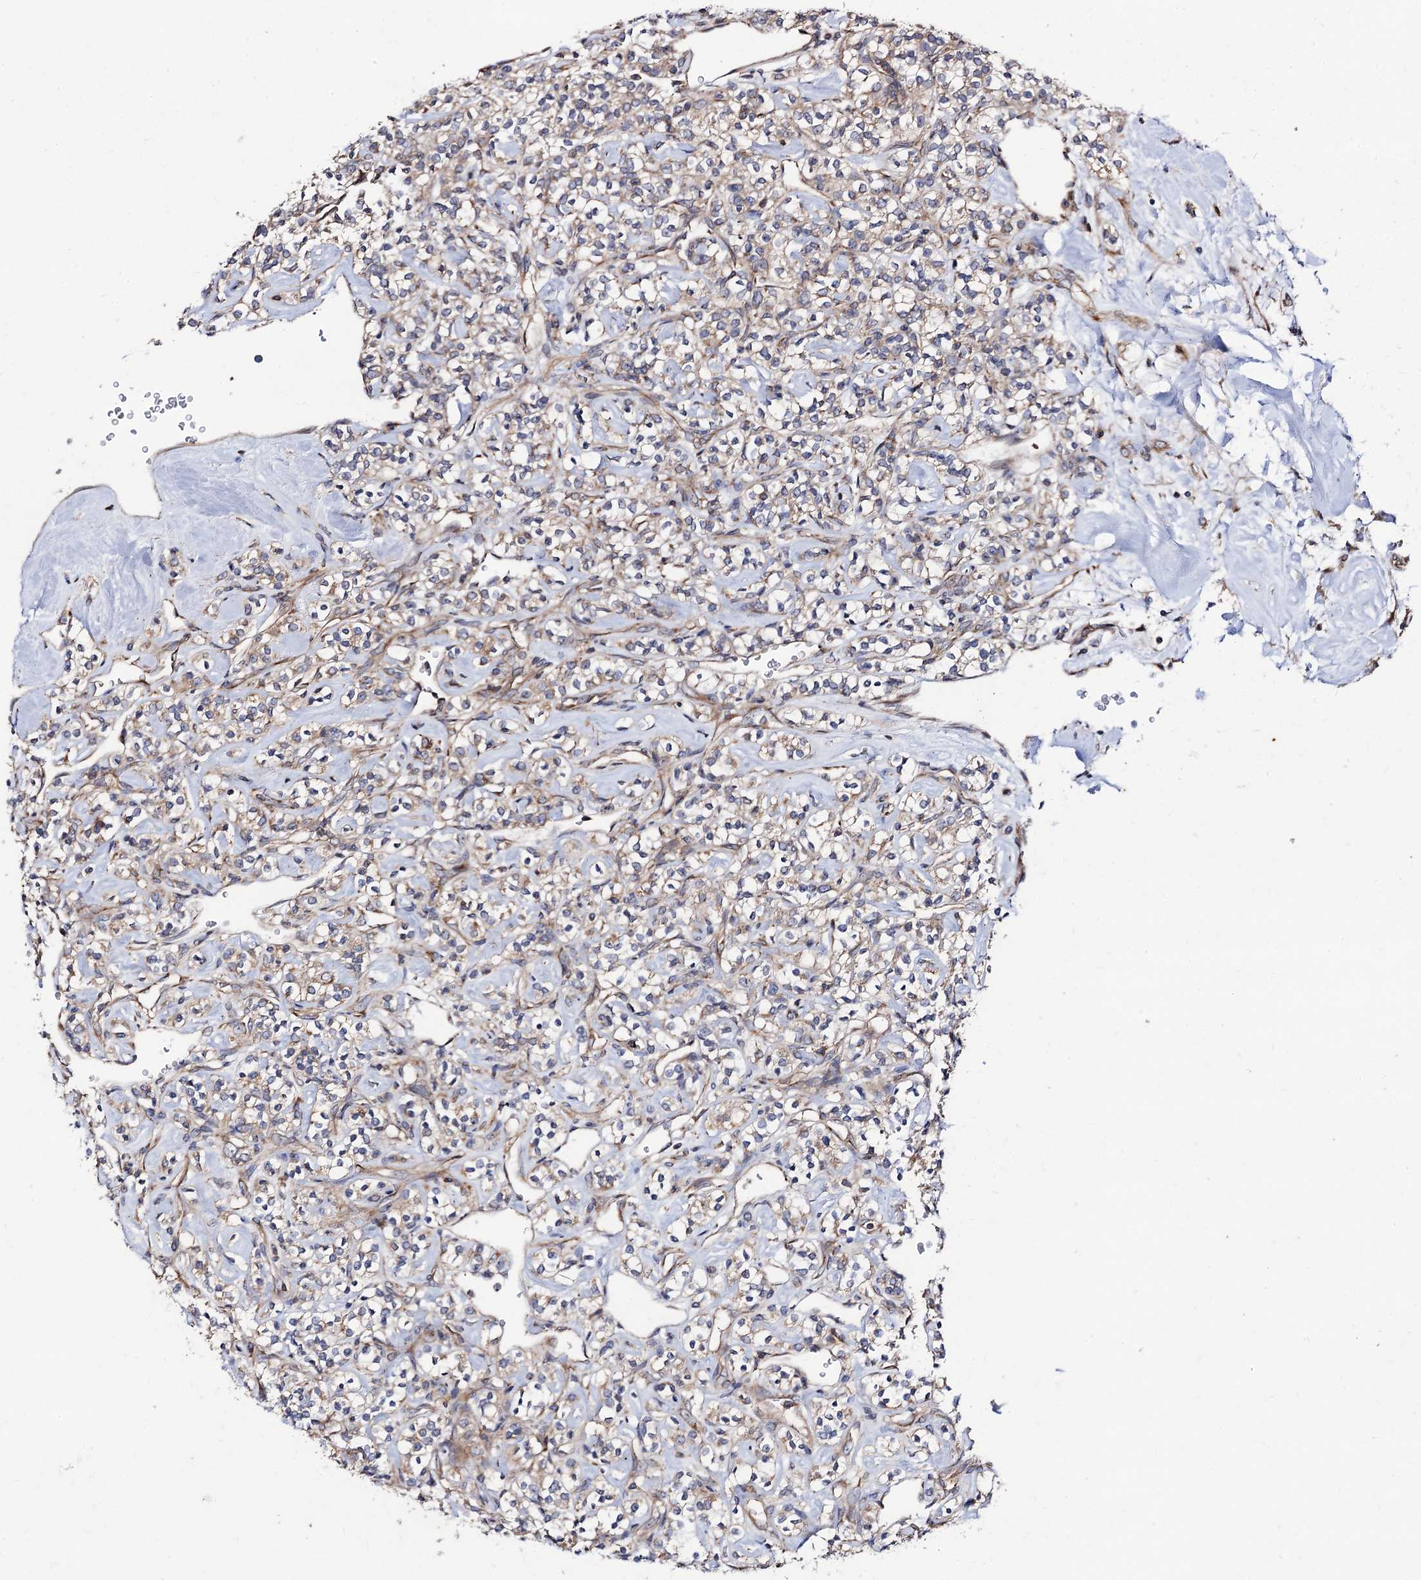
{"staining": {"intensity": "weak", "quantity": "25%-75%", "location": "cytoplasmic/membranous"}, "tissue": "renal cancer", "cell_type": "Tumor cells", "image_type": "cancer", "snomed": [{"axis": "morphology", "description": "Adenocarcinoma, NOS"}, {"axis": "topography", "description": "Kidney"}], "caption": "Immunohistochemistry histopathology image of neoplastic tissue: human renal cancer (adenocarcinoma) stained using immunohistochemistry (IHC) exhibits low levels of weak protein expression localized specifically in the cytoplasmic/membranous of tumor cells, appearing as a cytoplasmic/membranous brown color.", "gene": "DYDC1", "patient": {"sex": "male", "age": 77}}